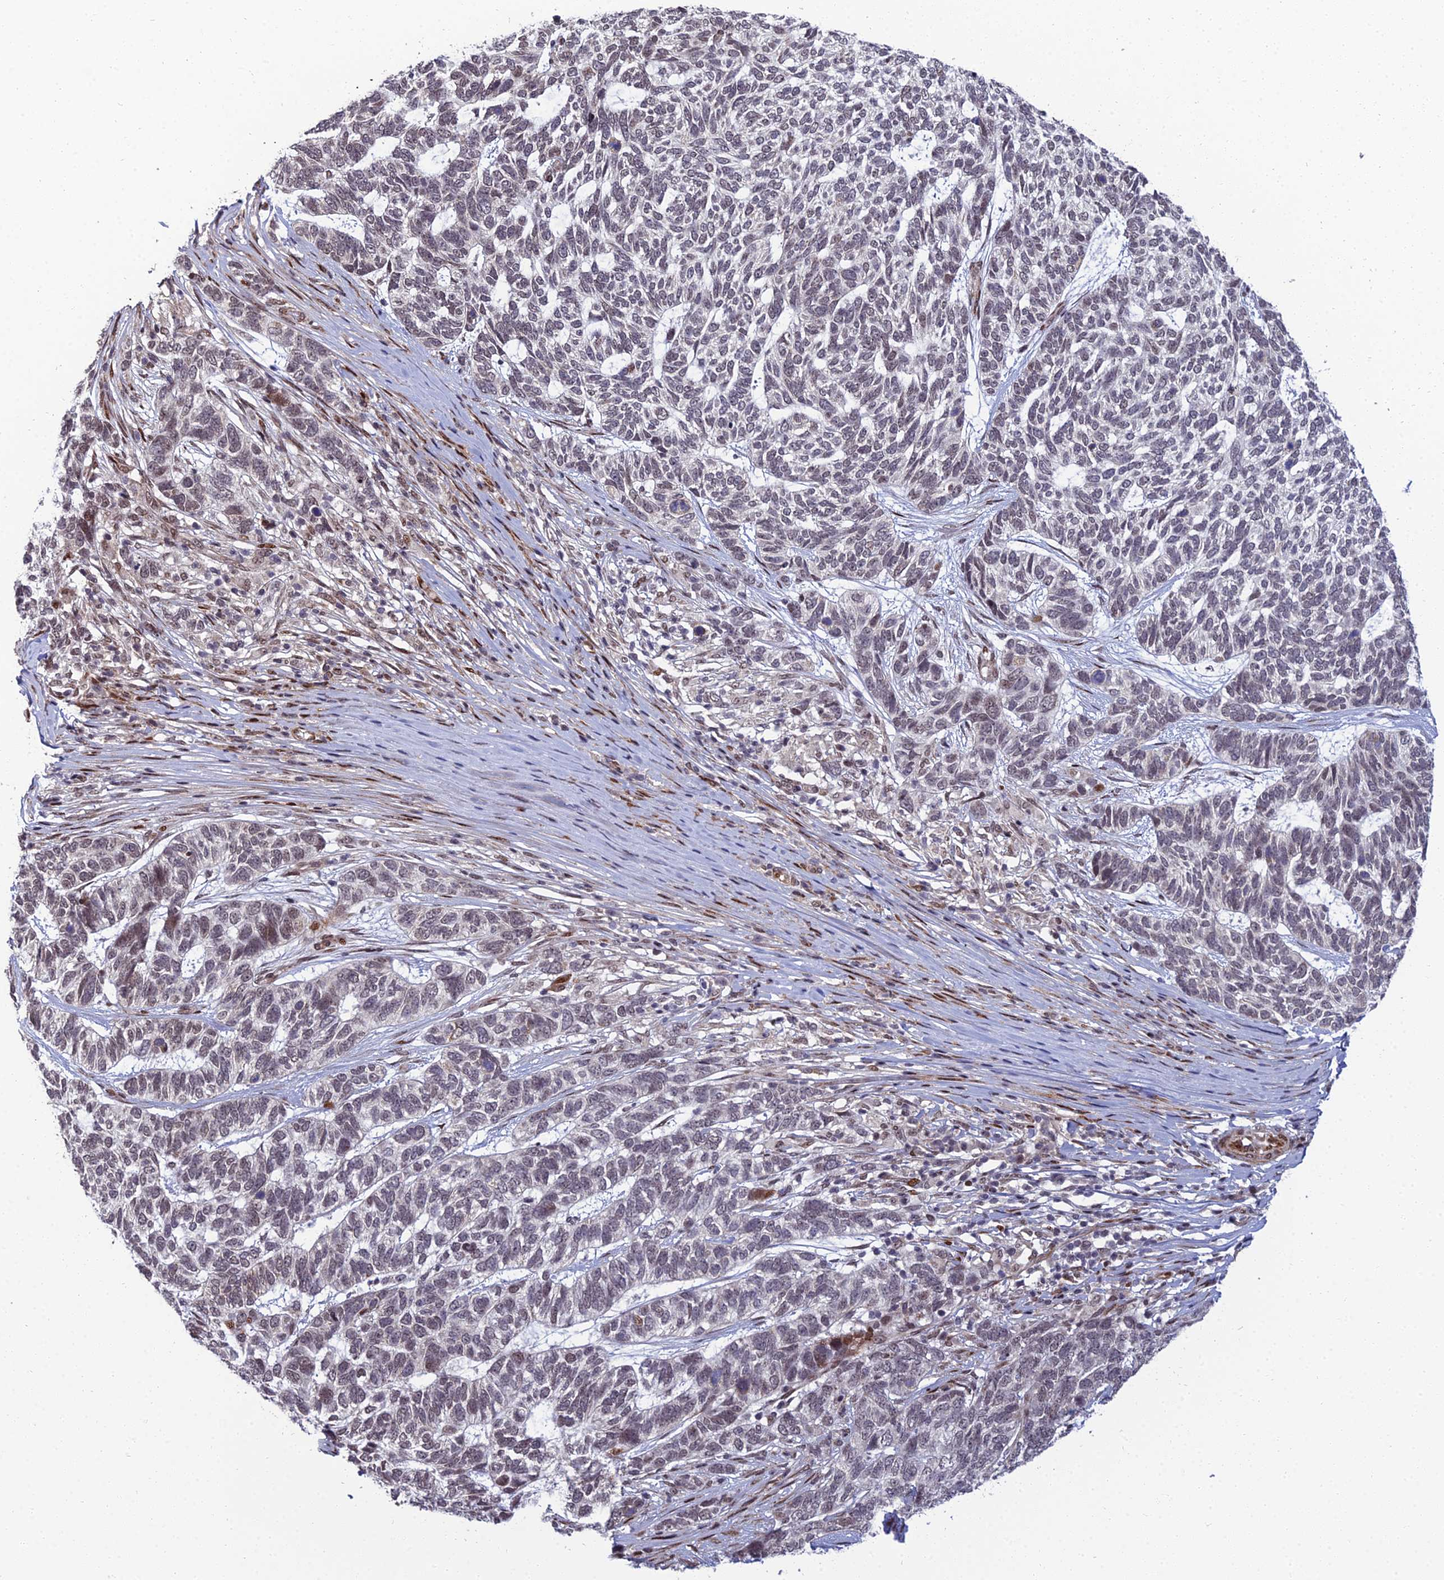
{"staining": {"intensity": "moderate", "quantity": "<25%", "location": "nuclear"}, "tissue": "skin cancer", "cell_type": "Tumor cells", "image_type": "cancer", "snomed": [{"axis": "morphology", "description": "Basal cell carcinoma"}, {"axis": "topography", "description": "Skin"}], "caption": "An immunohistochemistry (IHC) image of neoplastic tissue is shown. Protein staining in brown shows moderate nuclear positivity in skin cancer (basal cell carcinoma) within tumor cells.", "gene": "ZNF668", "patient": {"sex": "female", "age": 65}}